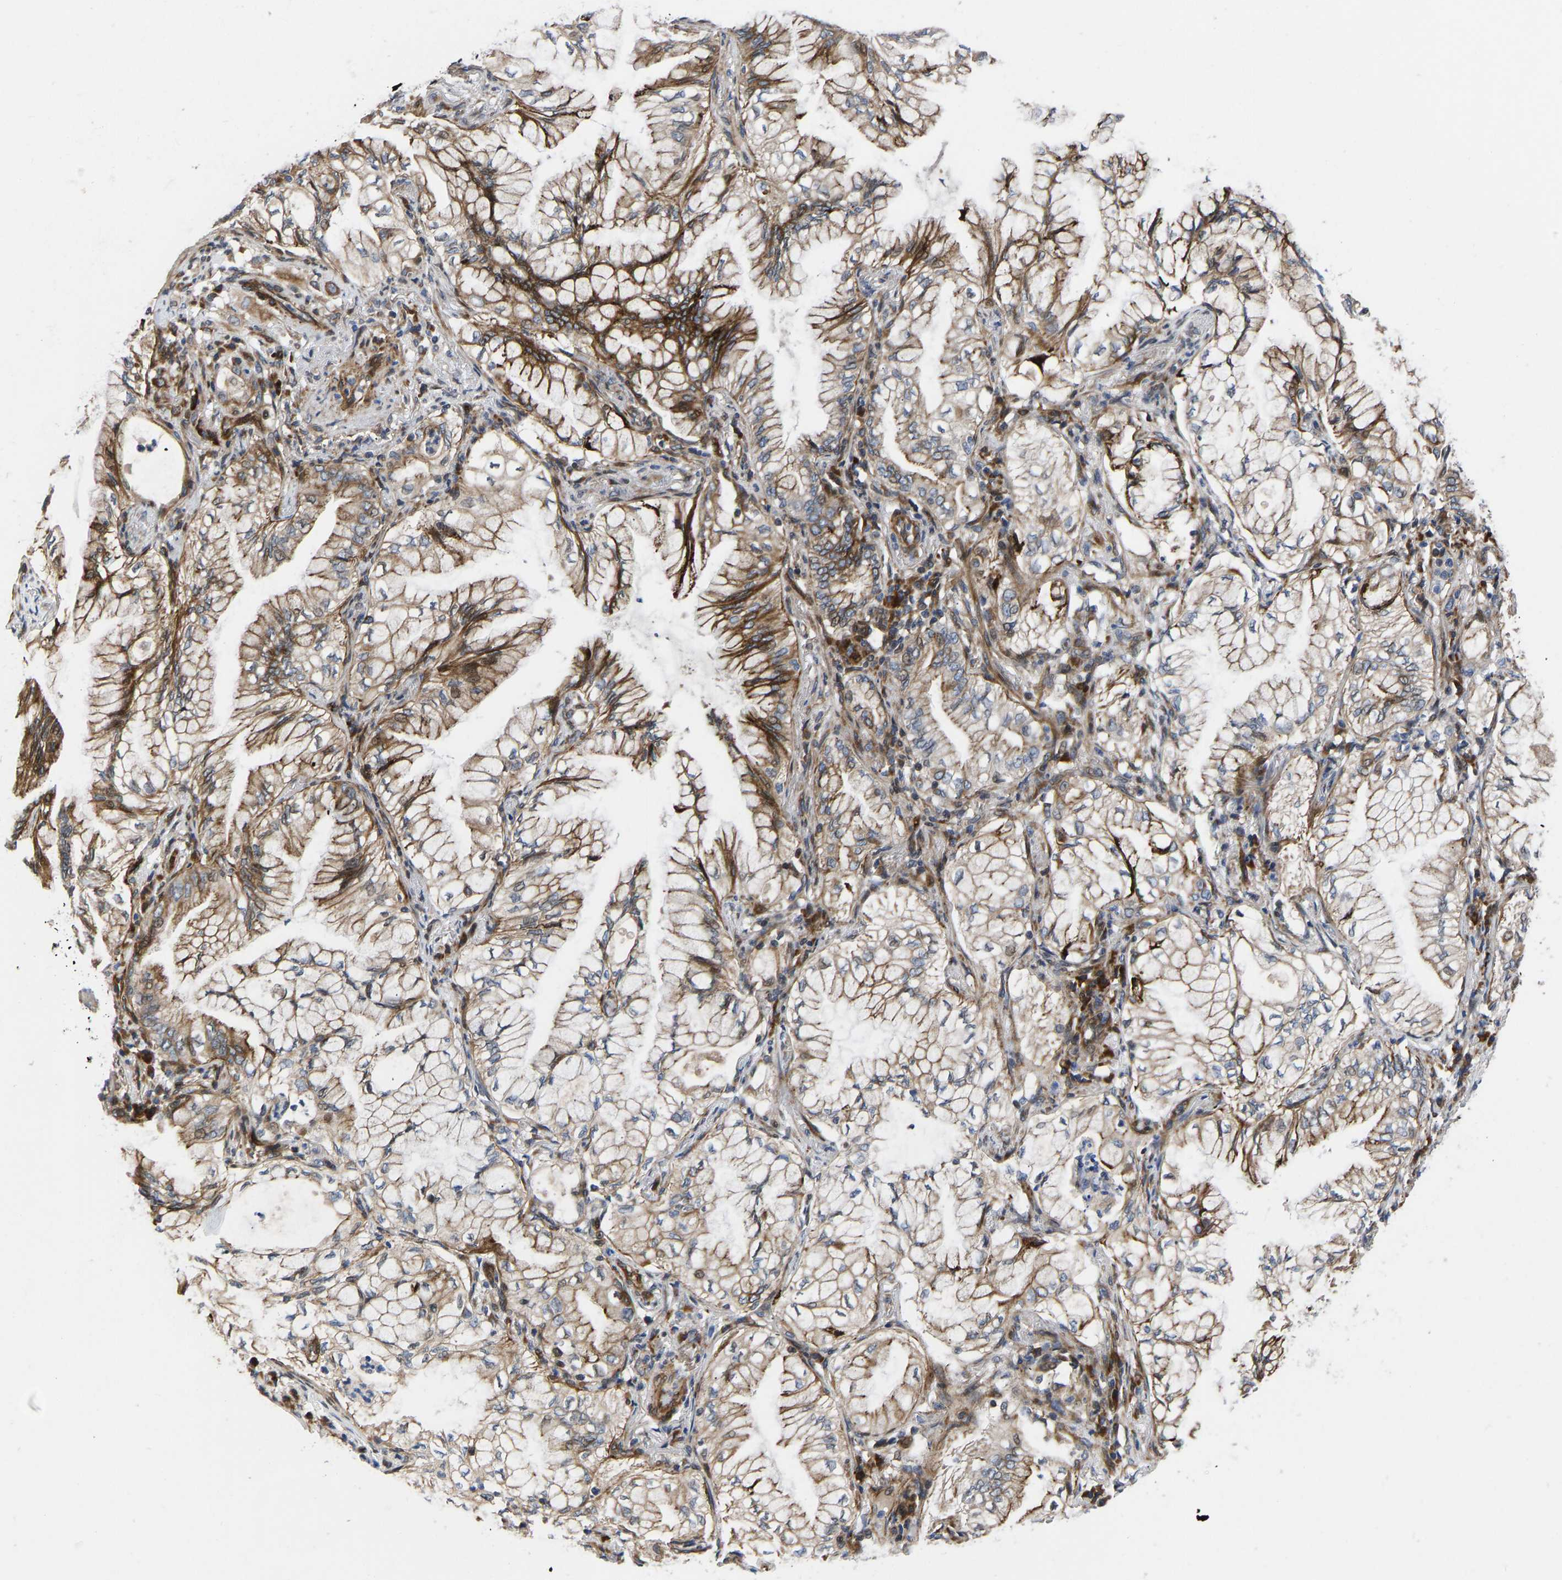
{"staining": {"intensity": "moderate", "quantity": ">75%", "location": "cytoplasmic/membranous"}, "tissue": "lung cancer", "cell_type": "Tumor cells", "image_type": "cancer", "snomed": [{"axis": "morphology", "description": "Adenocarcinoma, NOS"}, {"axis": "topography", "description": "Lung"}], "caption": "Immunohistochemistry histopathology image of neoplastic tissue: lung cancer stained using immunohistochemistry reveals medium levels of moderate protein expression localized specifically in the cytoplasmic/membranous of tumor cells, appearing as a cytoplasmic/membranous brown color.", "gene": "TMEM38B", "patient": {"sex": "female", "age": 70}}